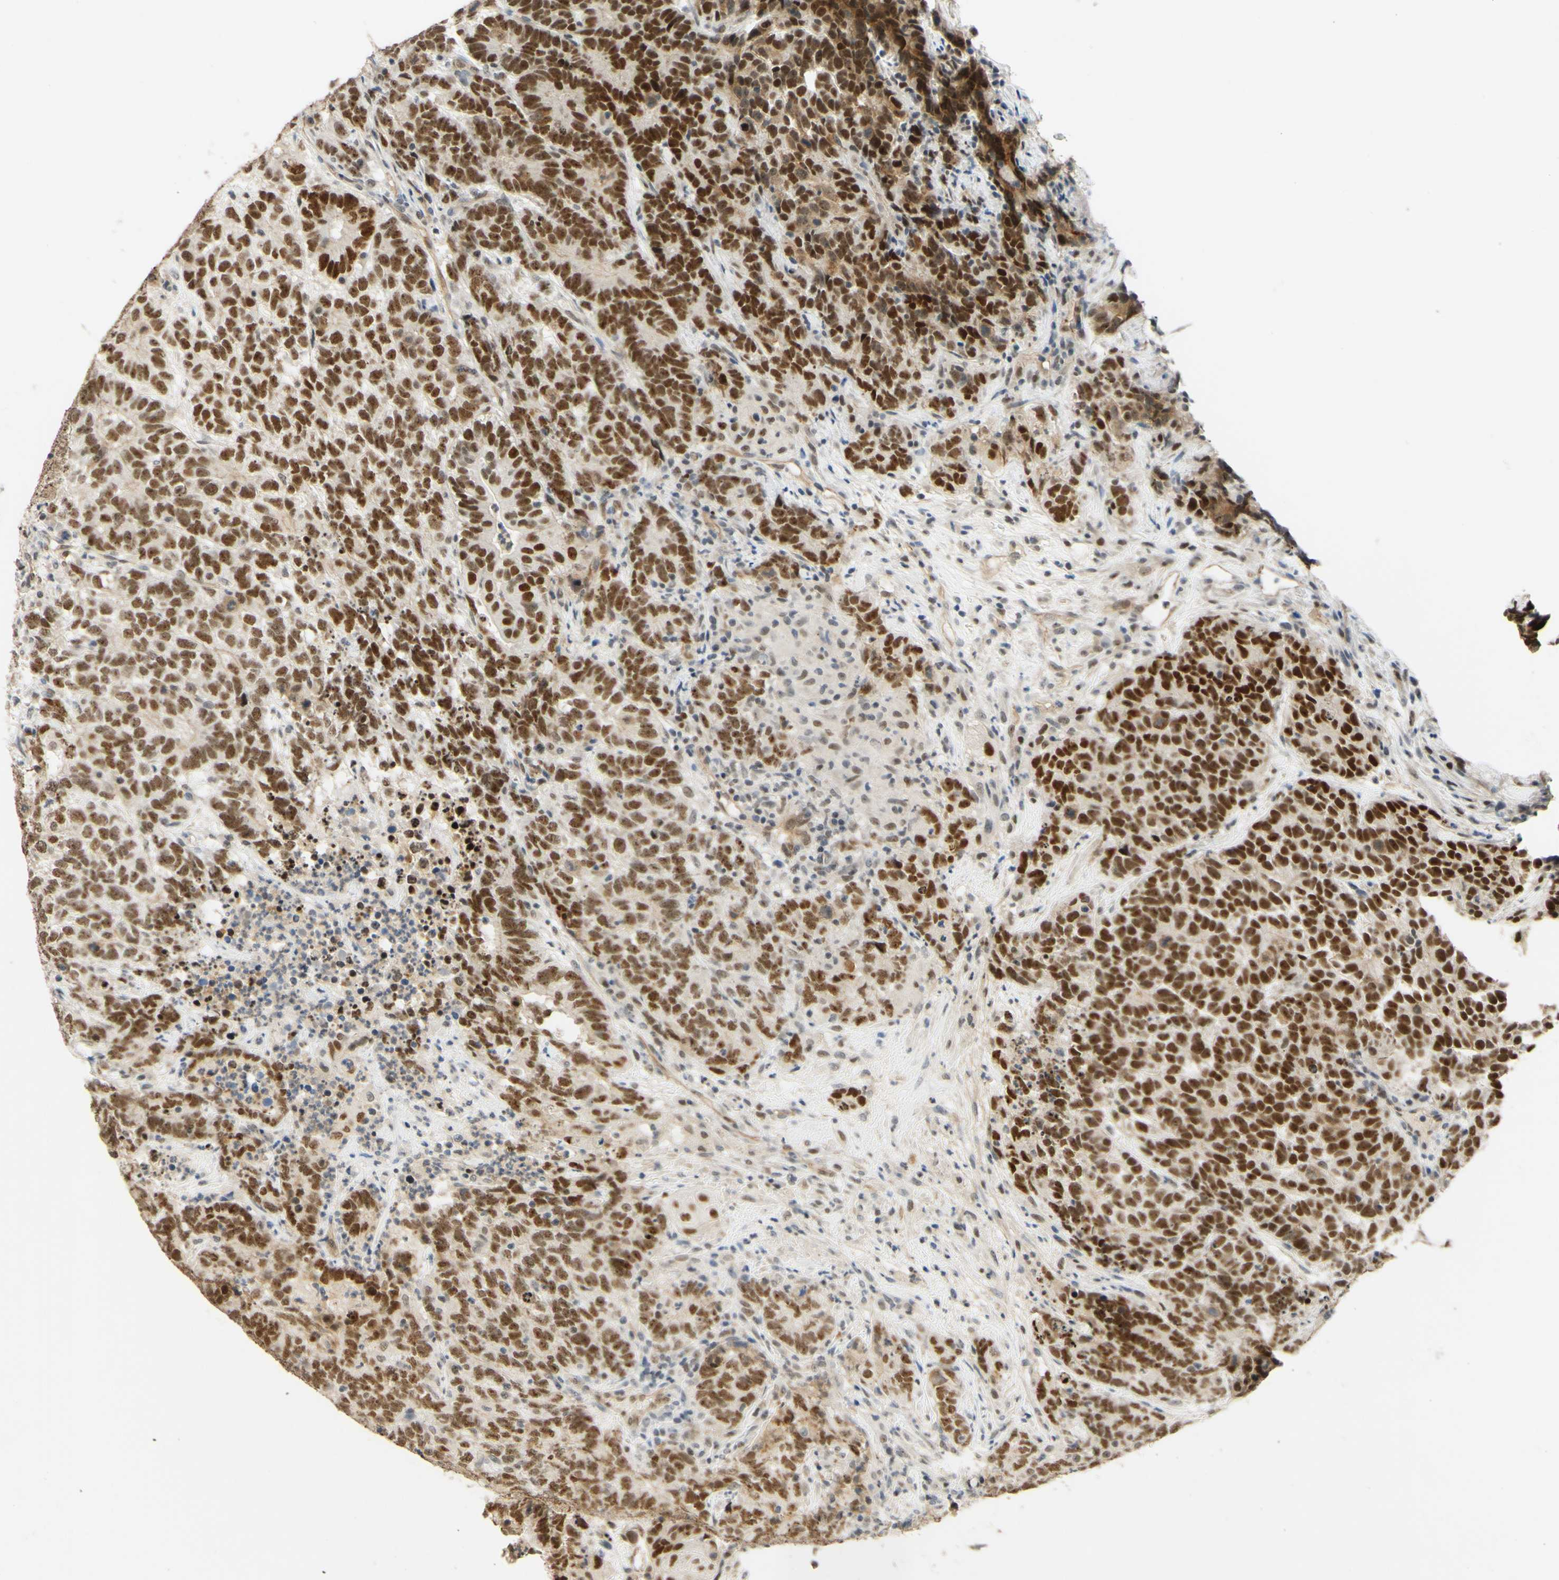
{"staining": {"intensity": "strong", "quantity": ">75%", "location": "nuclear"}, "tissue": "testis cancer", "cell_type": "Tumor cells", "image_type": "cancer", "snomed": [{"axis": "morphology", "description": "Carcinoma, Embryonal, NOS"}, {"axis": "topography", "description": "Testis"}], "caption": "There is high levels of strong nuclear staining in tumor cells of embryonal carcinoma (testis), as demonstrated by immunohistochemical staining (brown color).", "gene": "POLB", "patient": {"sex": "male", "age": 26}}